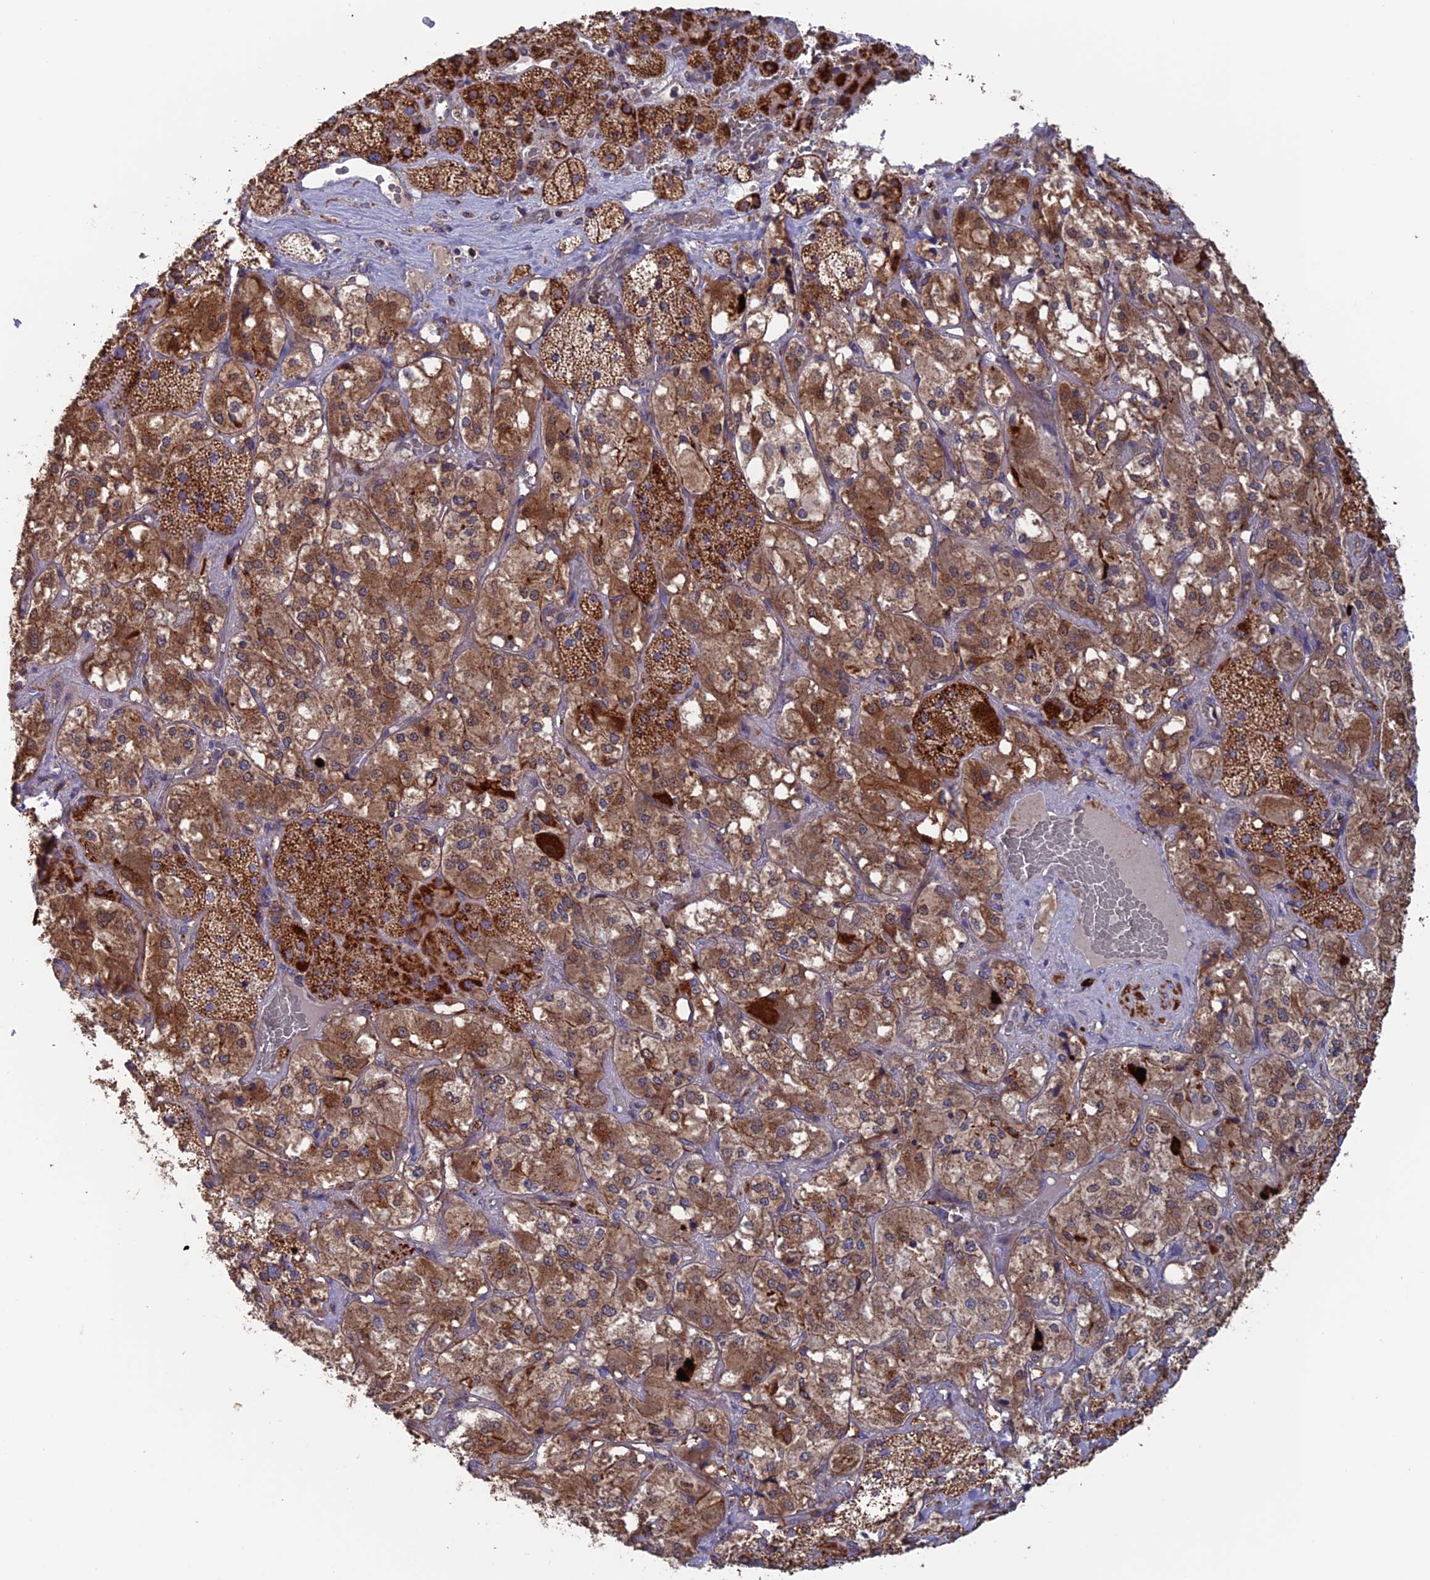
{"staining": {"intensity": "strong", "quantity": ">75%", "location": "cytoplasmic/membranous"}, "tissue": "adrenal gland", "cell_type": "Glandular cells", "image_type": "normal", "snomed": [{"axis": "morphology", "description": "Normal tissue, NOS"}, {"axis": "topography", "description": "Adrenal gland"}], "caption": "Strong cytoplasmic/membranous positivity is identified in about >75% of glandular cells in unremarkable adrenal gland. The protein is shown in brown color, while the nuclei are stained blue.", "gene": "DTYMK", "patient": {"sex": "male", "age": 57}}